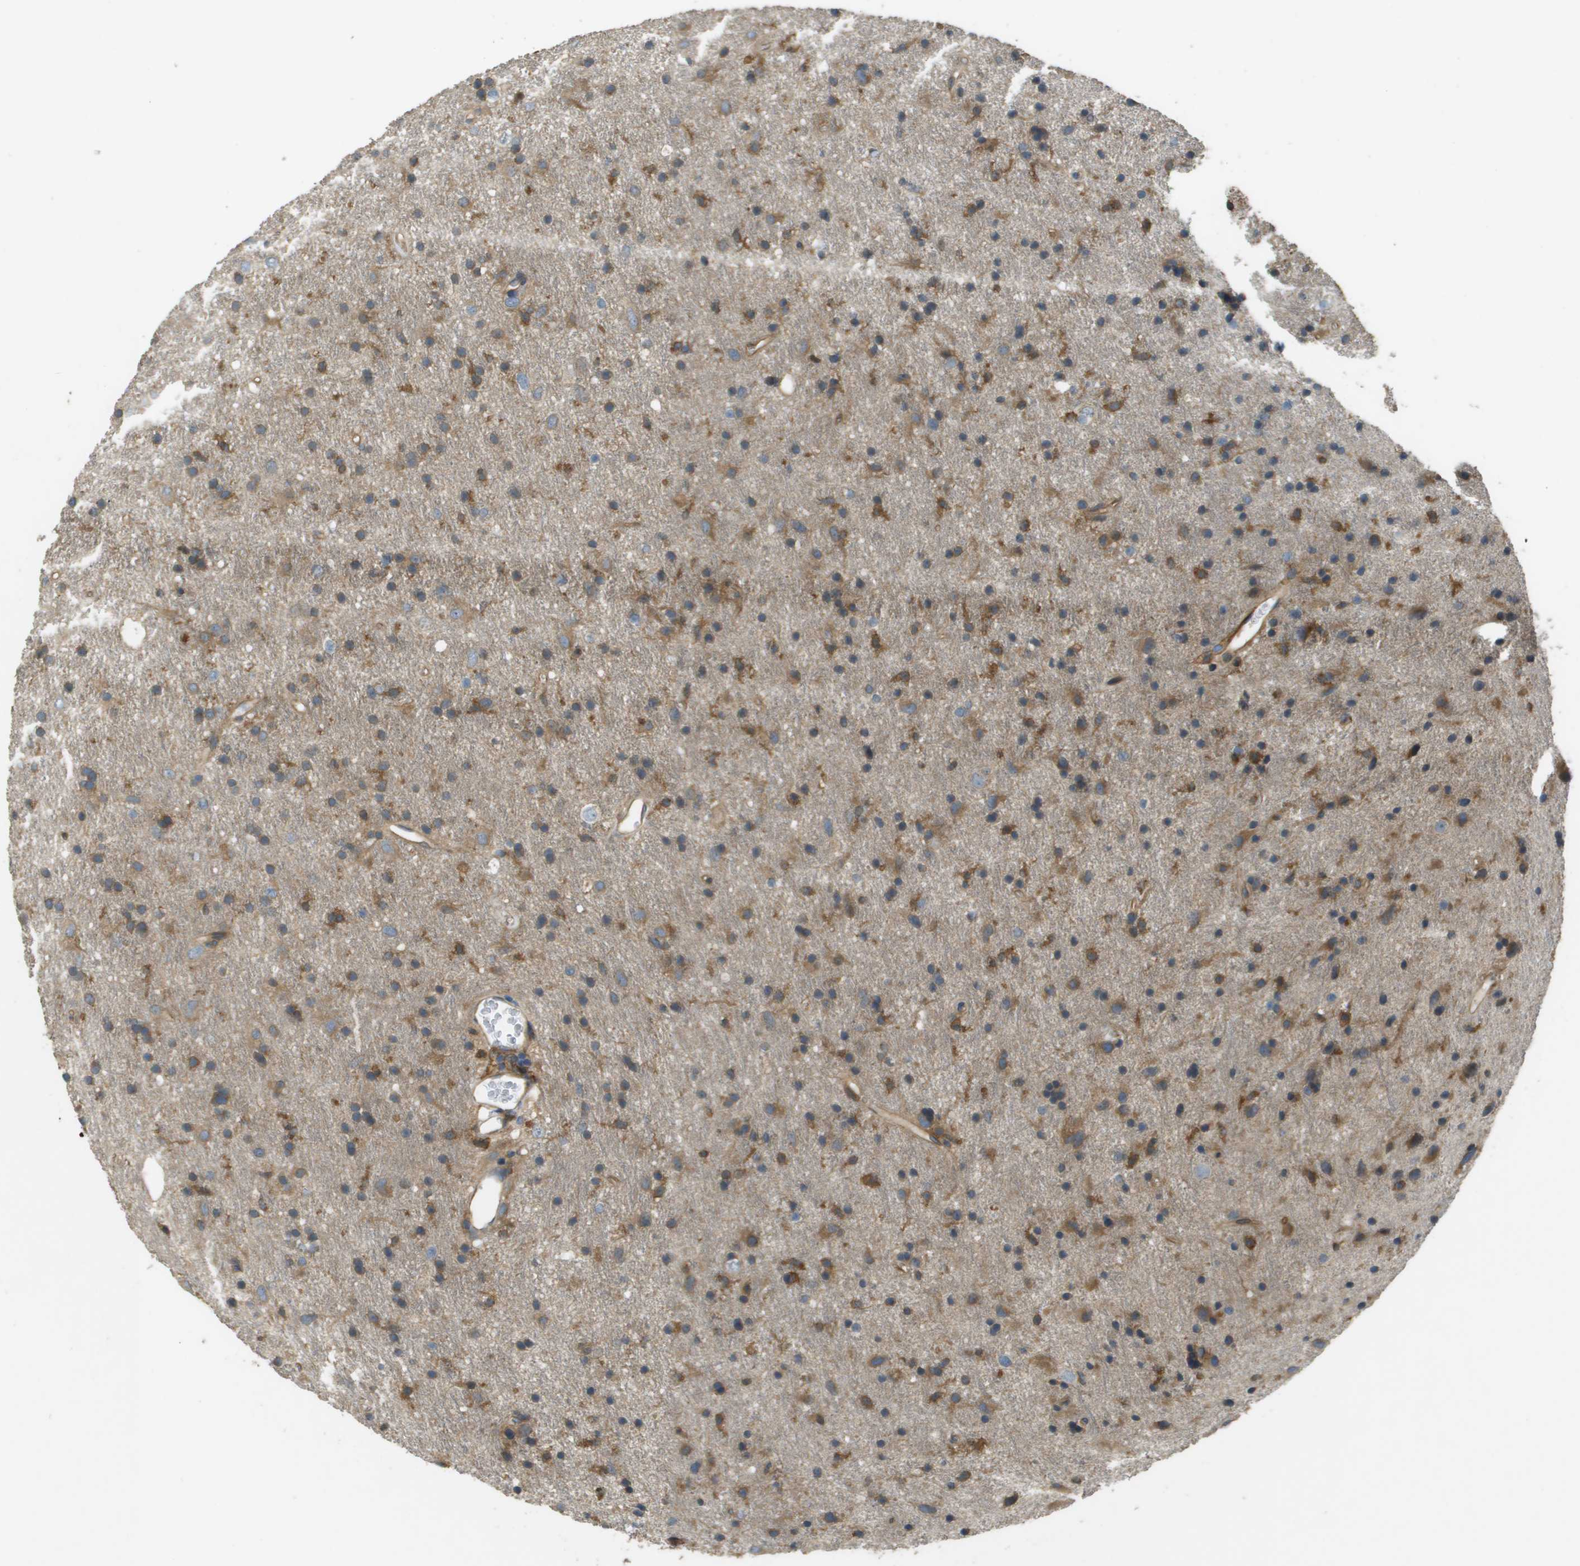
{"staining": {"intensity": "moderate", "quantity": "25%-75%", "location": "cytoplasmic/membranous"}, "tissue": "glioma", "cell_type": "Tumor cells", "image_type": "cancer", "snomed": [{"axis": "morphology", "description": "Glioma, malignant, Low grade"}, {"axis": "topography", "description": "Brain"}], "caption": "Immunohistochemistry histopathology image of low-grade glioma (malignant) stained for a protein (brown), which displays medium levels of moderate cytoplasmic/membranous expression in about 25%-75% of tumor cells.", "gene": "CORO1B", "patient": {"sex": "male", "age": 77}}